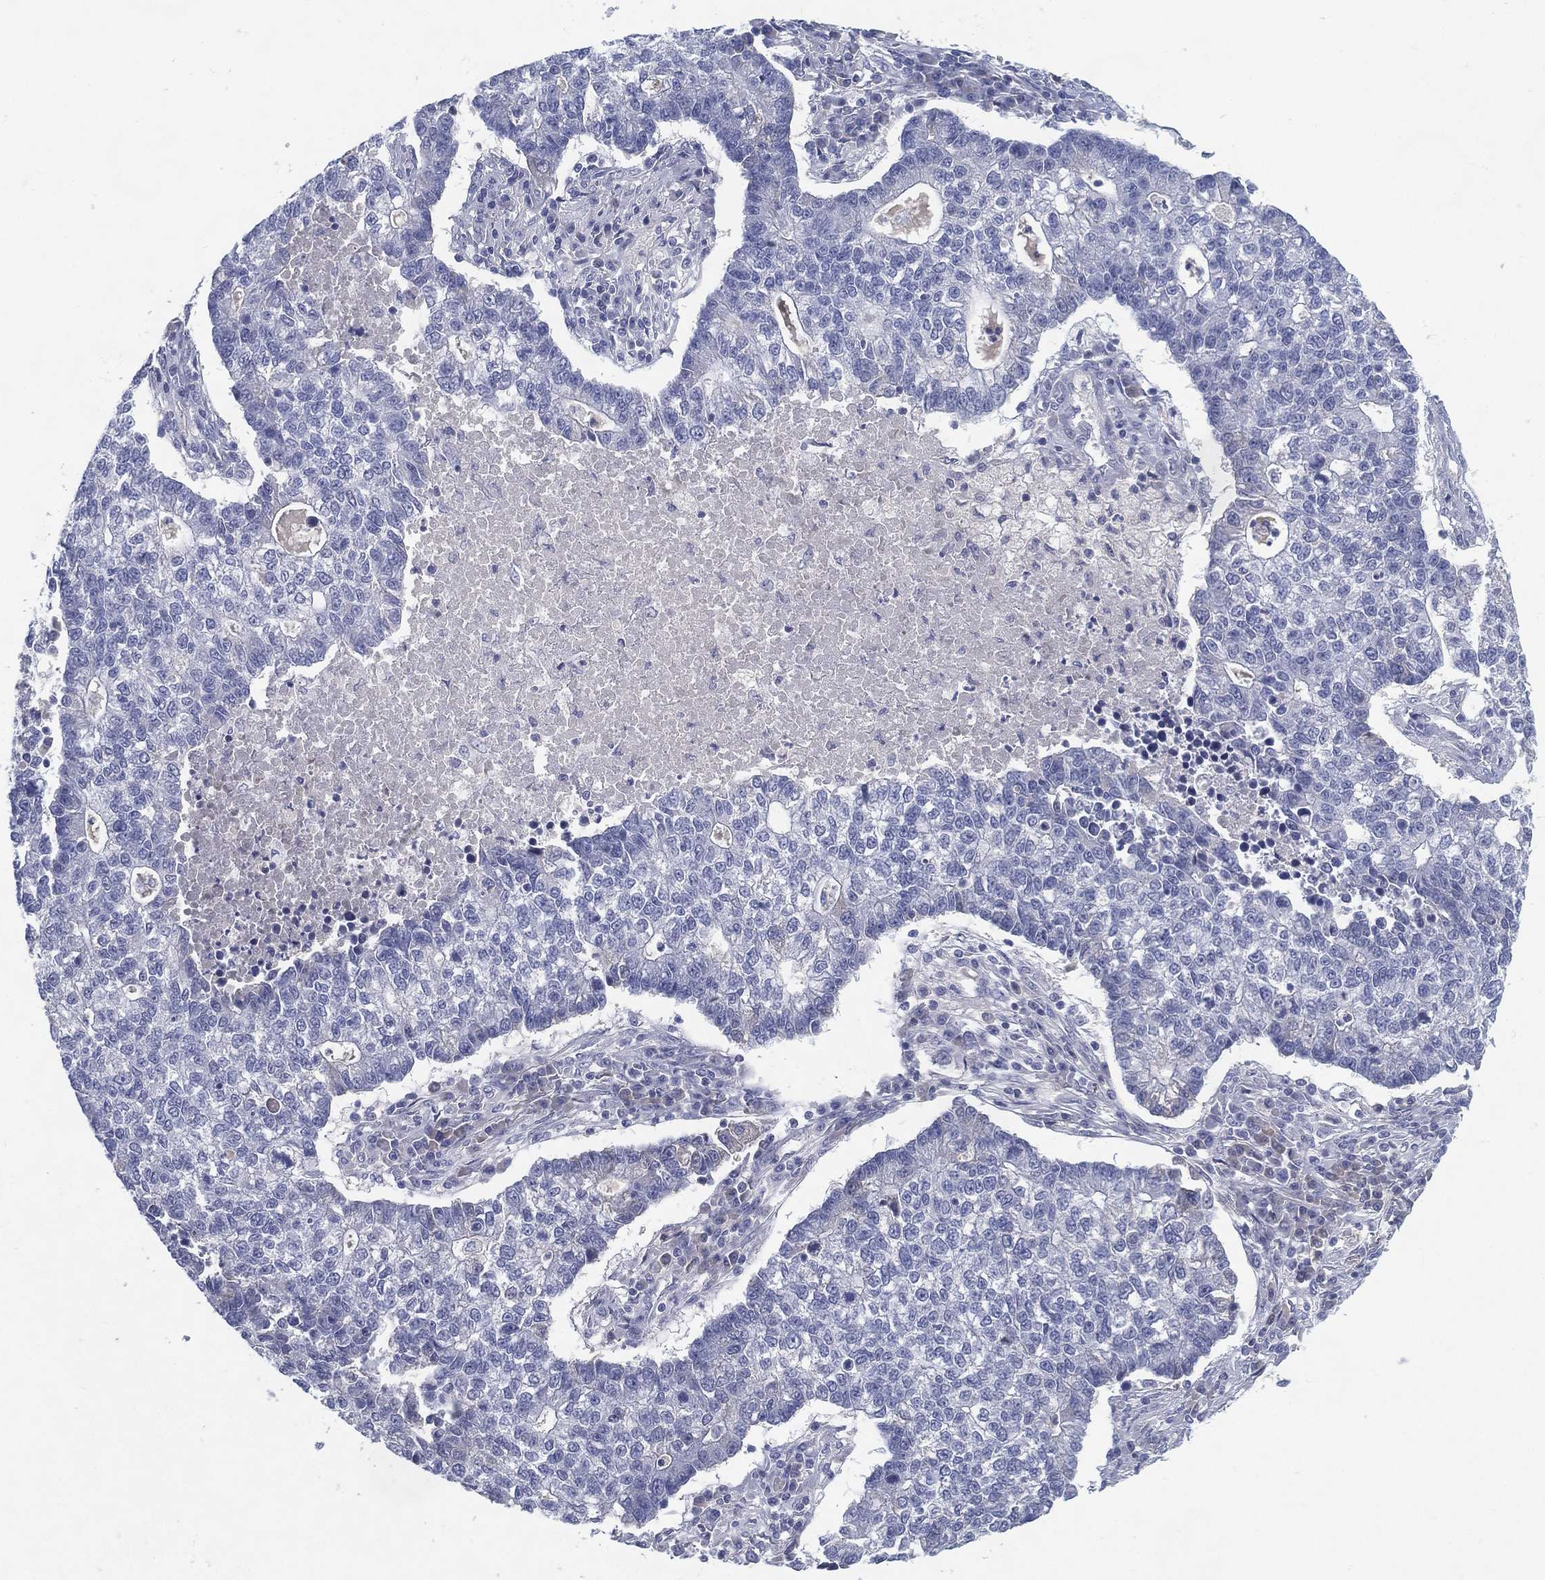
{"staining": {"intensity": "negative", "quantity": "none", "location": "none"}, "tissue": "lung cancer", "cell_type": "Tumor cells", "image_type": "cancer", "snomed": [{"axis": "morphology", "description": "Adenocarcinoma, NOS"}, {"axis": "topography", "description": "Lung"}], "caption": "IHC image of neoplastic tissue: lung cancer (adenocarcinoma) stained with DAB (3,3'-diaminobenzidine) shows no significant protein positivity in tumor cells.", "gene": "RGS13", "patient": {"sex": "male", "age": 57}}